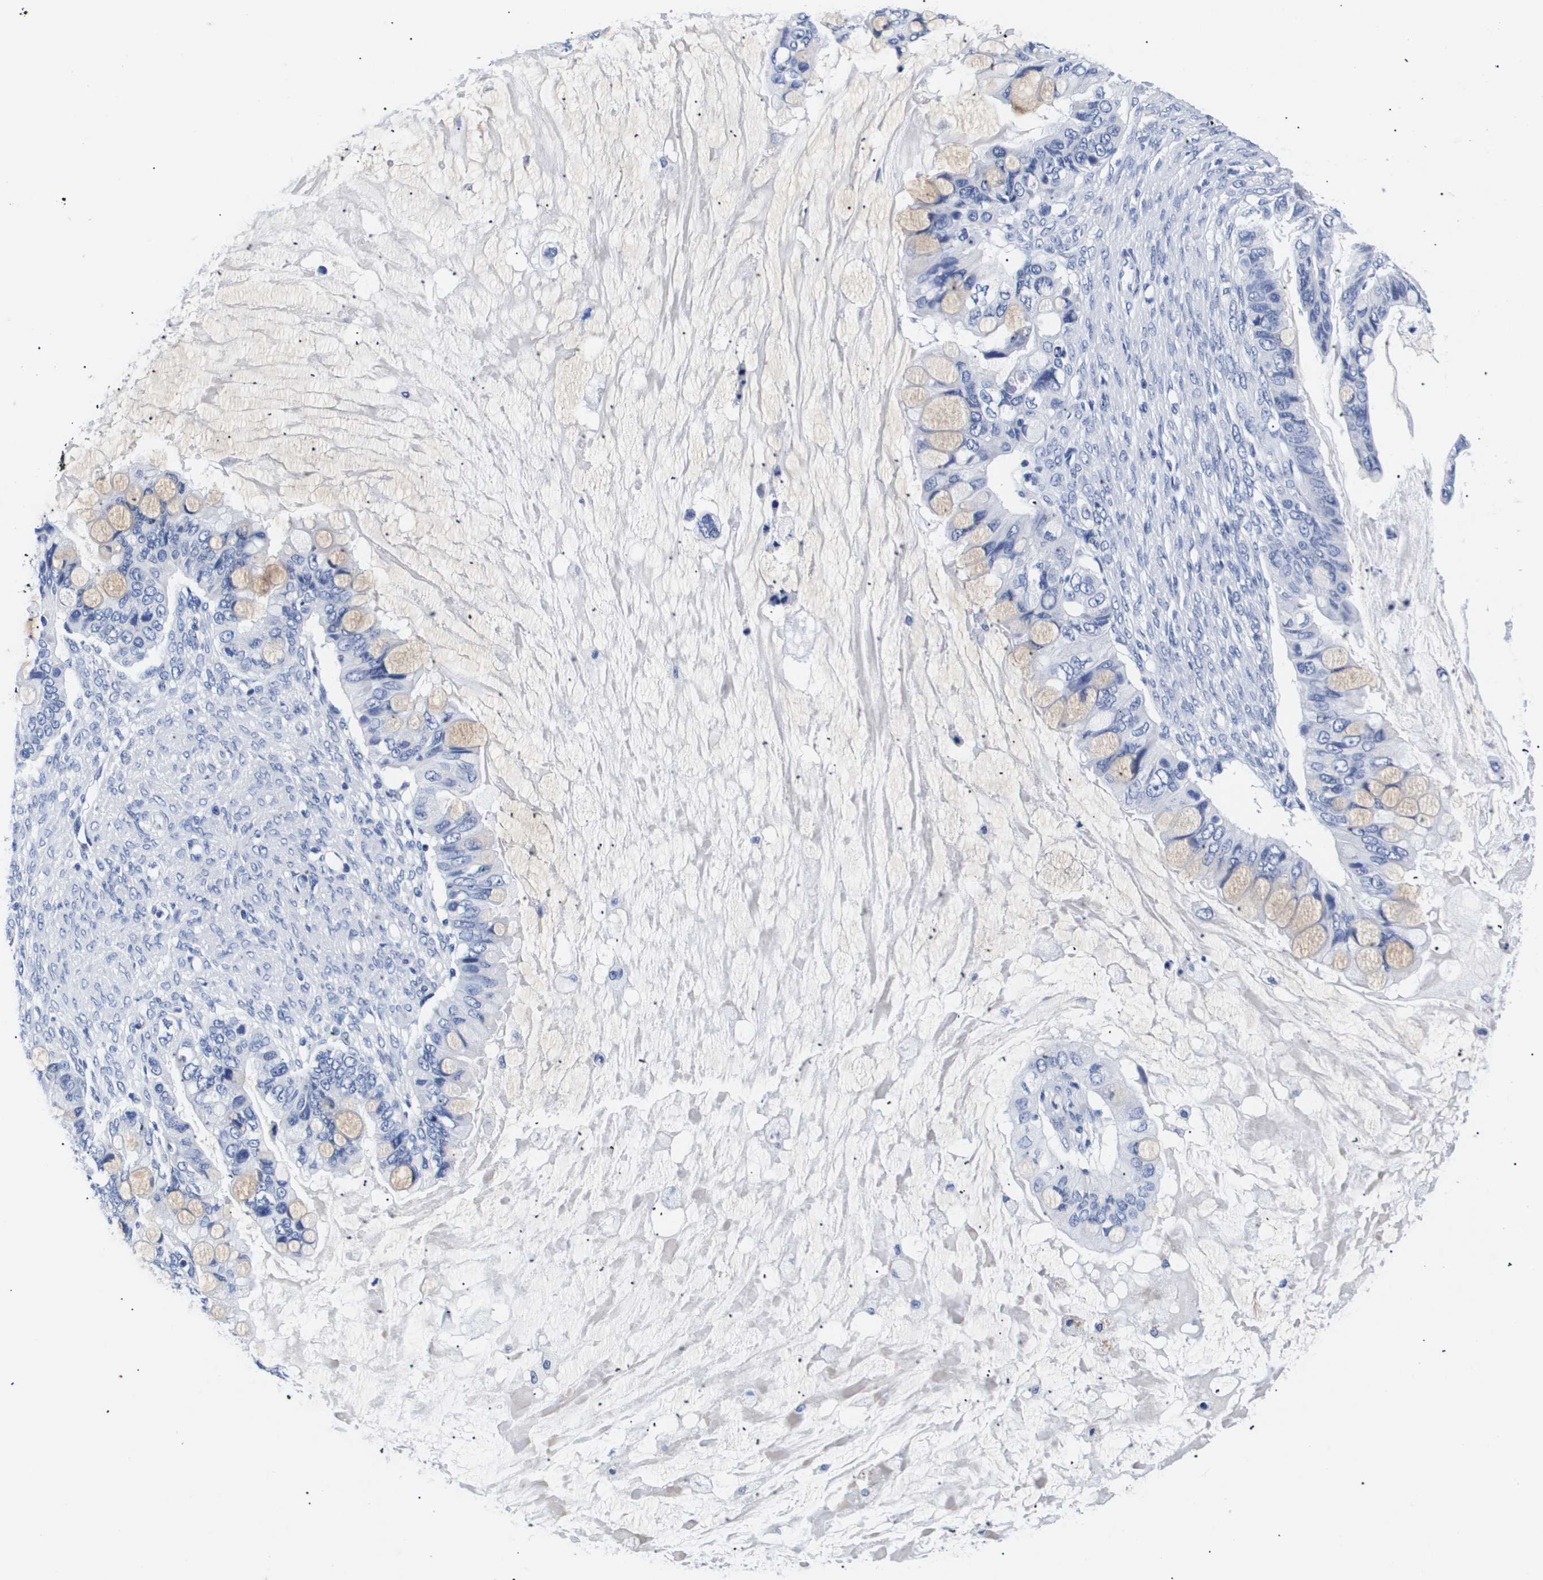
{"staining": {"intensity": "negative", "quantity": "none", "location": "none"}, "tissue": "ovarian cancer", "cell_type": "Tumor cells", "image_type": "cancer", "snomed": [{"axis": "morphology", "description": "Cystadenocarcinoma, mucinous, NOS"}, {"axis": "topography", "description": "Ovary"}], "caption": "High power microscopy image of an IHC image of ovarian mucinous cystadenocarcinoma, revealing no significant staining in tumor cells.", "gene": "ATP6V0A4", "patient": {"sex": "female", "age": 80}}